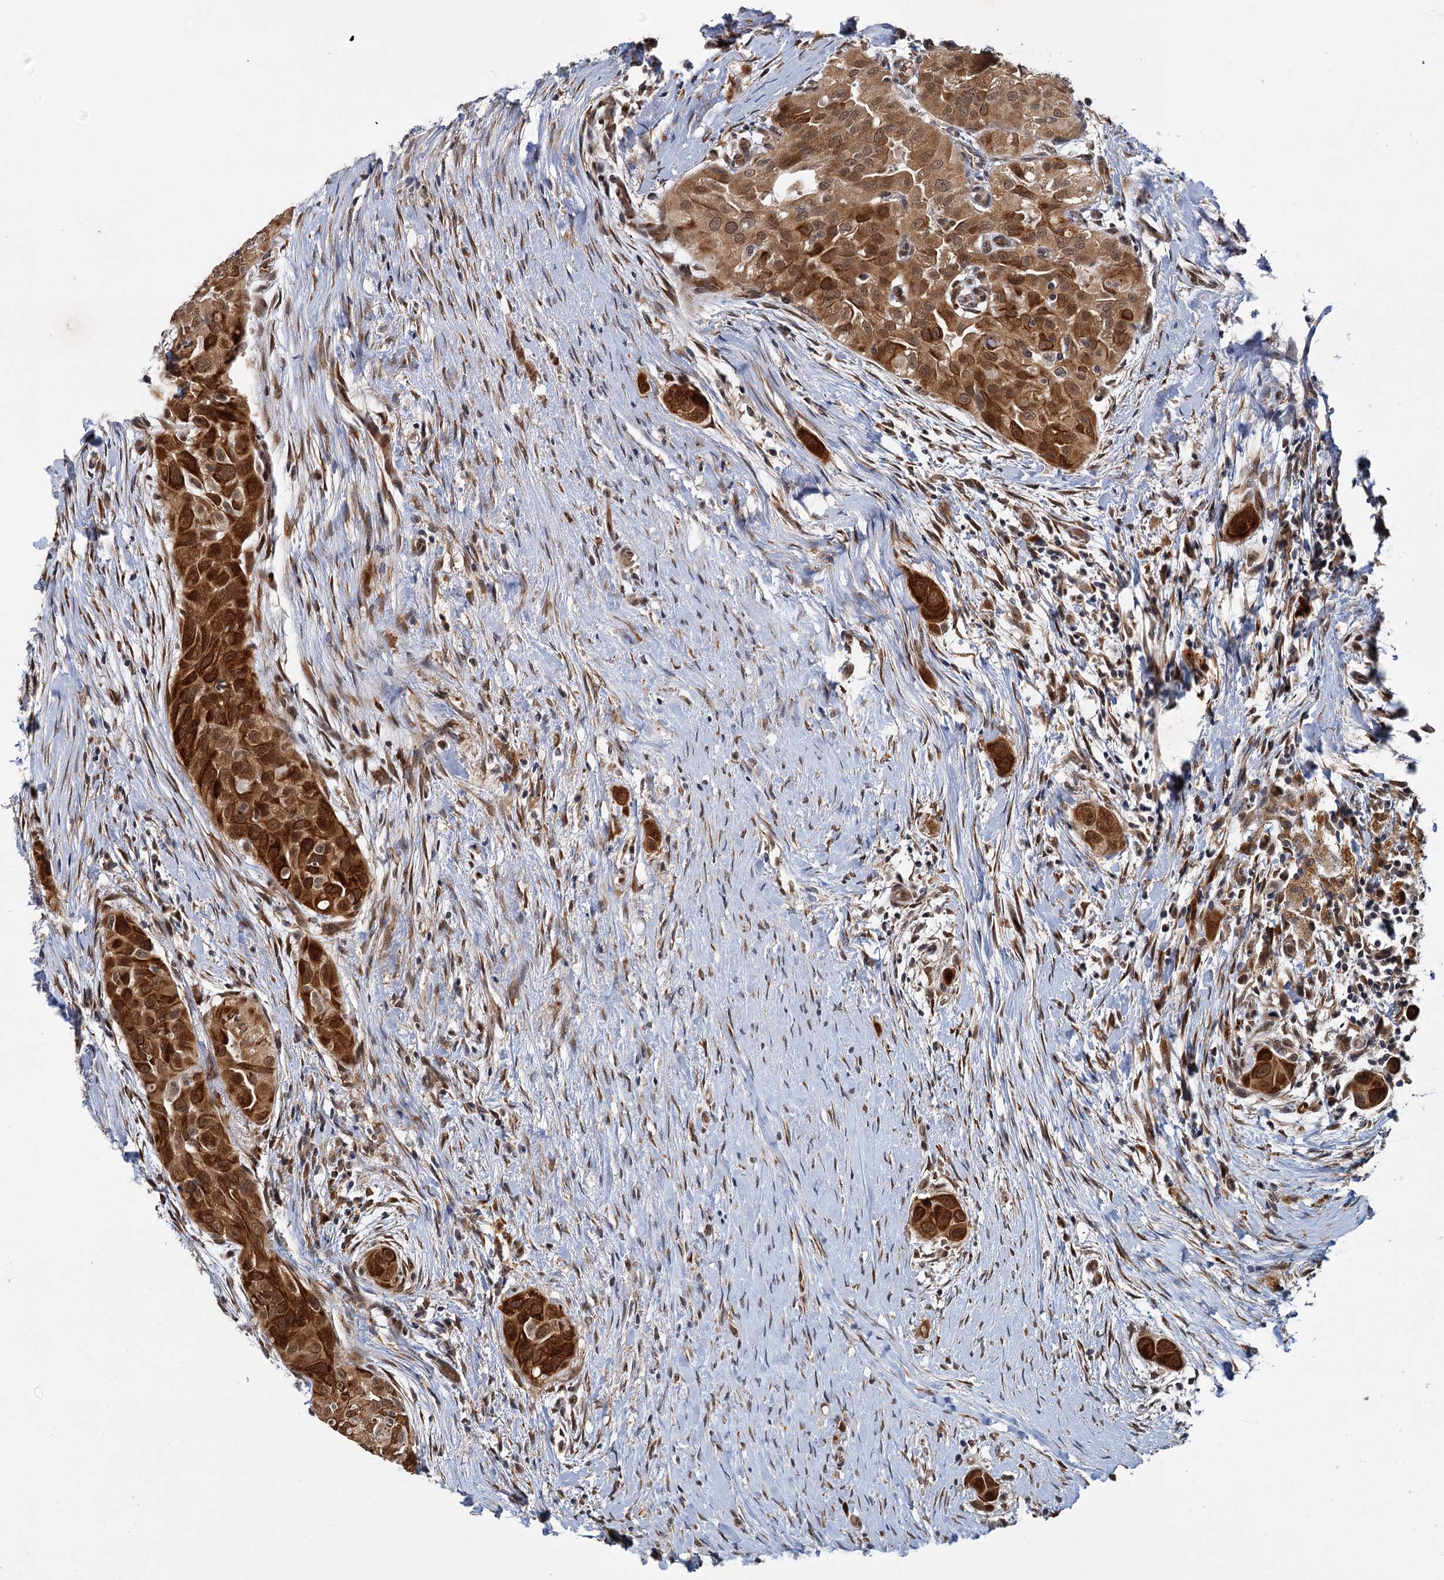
{"staining": {"intensity": "strong", "quantity": ">75%", "location": "cytoplasmic/membranous"}, "tissue": "thyroid cancer", "cell_type": "Tumor cells", "image_type": "cancer", "snomed": [{"axis": "morphology", "description": "Papillary adenocarcinoma, NOS"}, {"axis": "topography", "description": "Thyroid gland"}], "caption": "Immunohistochemistry (IHC) image of neoplastic tissue: human thyroid cancer (papillary adenocarcinoma) stained using IHC reveals high levels of strong protein expression localized specifically in the cytoplasmic/membranous of tumor cells, appearing as a cytoplasmic/membranous brown color.", "gene": "APBA2", "patient": {"sex": "female", "age": 59}}